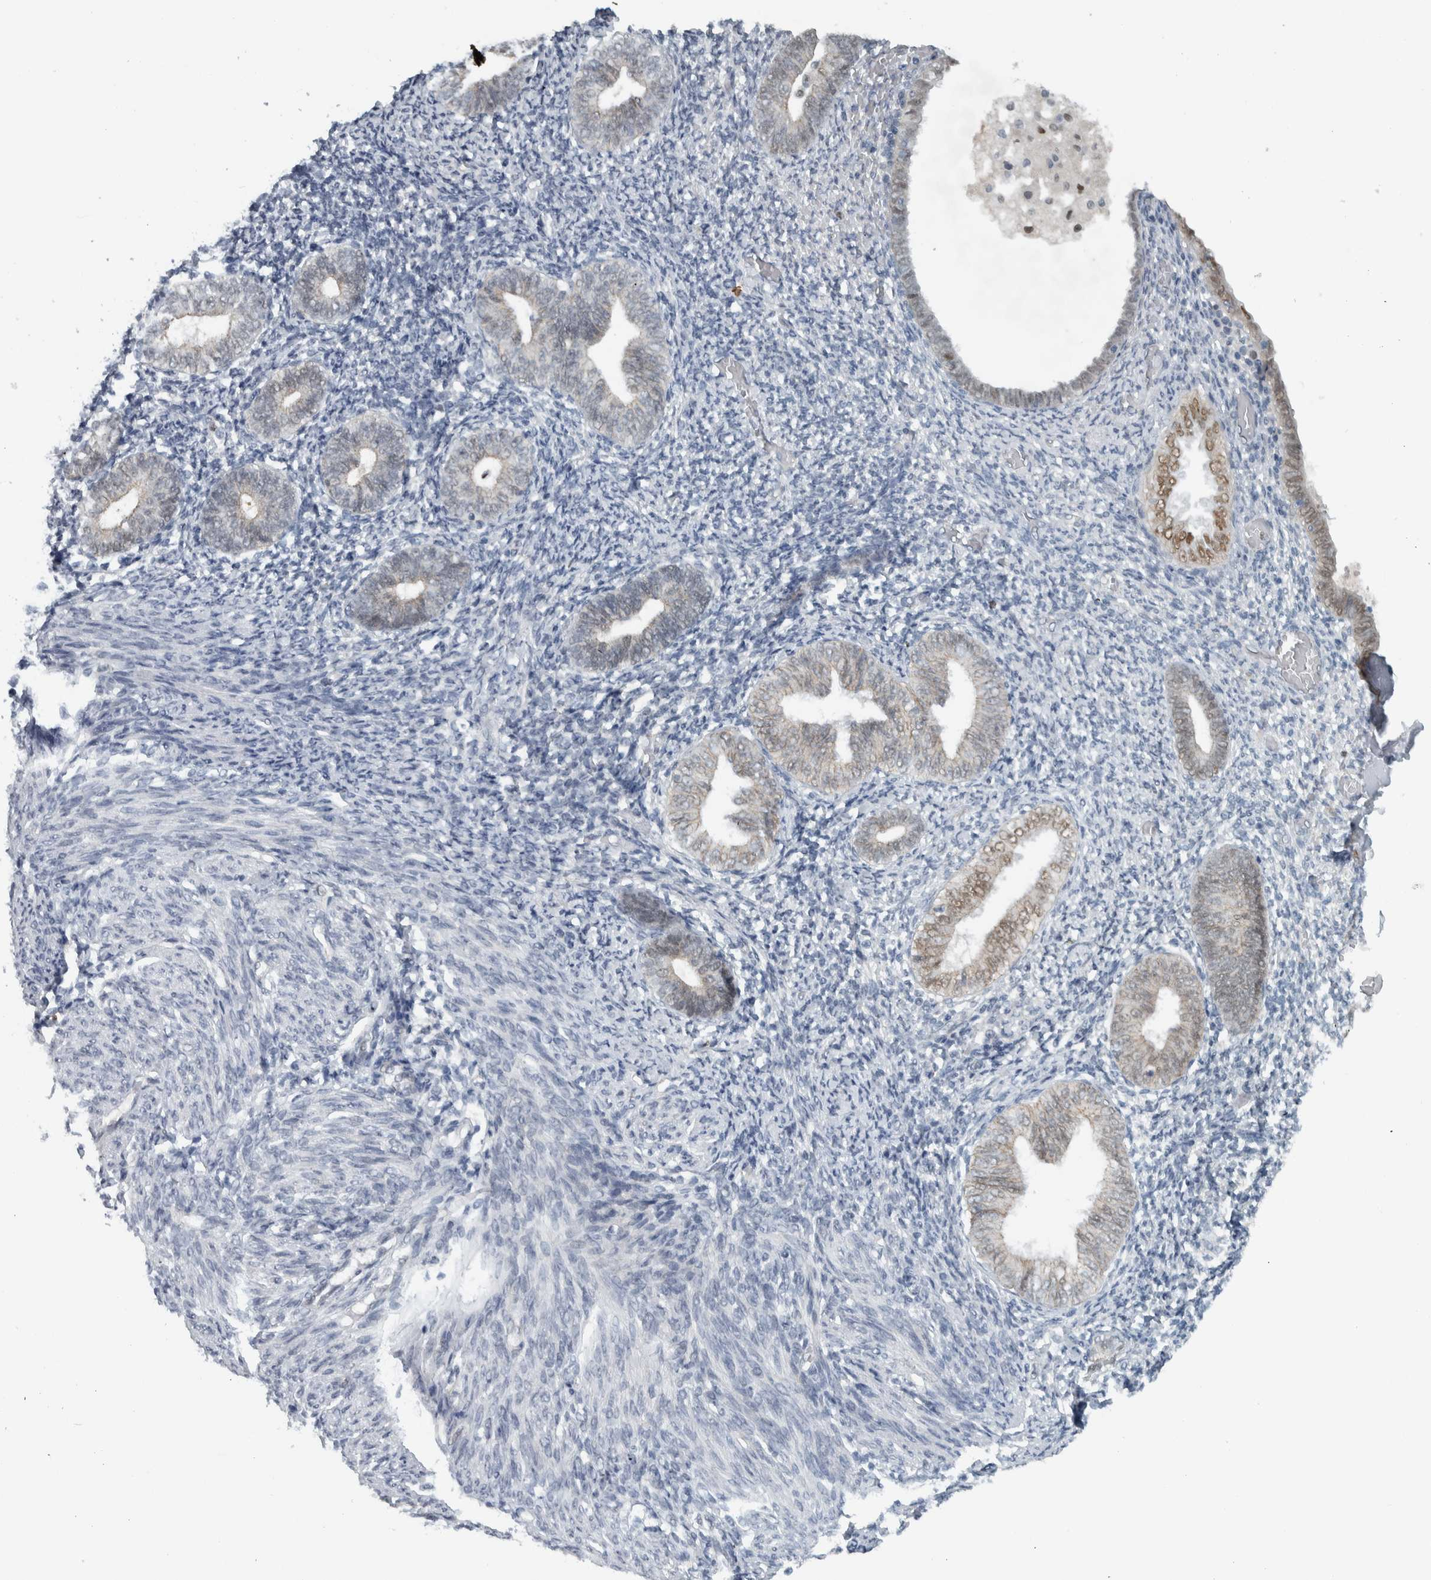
{"staining": {"intensity": "negative", "quantity": "none", "location": "none"}, "tissue": "endometrium", "cell_type": "Cells in endometrial stroma", "image_type": "normal", "snomed": [{"axis": "morphology", "description": "Normal tissue, NOS"}, {"axis": "topography", "description": "Endometrium"}], "caption": "Immunohistochemical staining of benign human endometrium displays no significant staining in cells in endometrial stroma.", "gene": "ADPRM", "patient": {"sex": "female", "age": 66}}